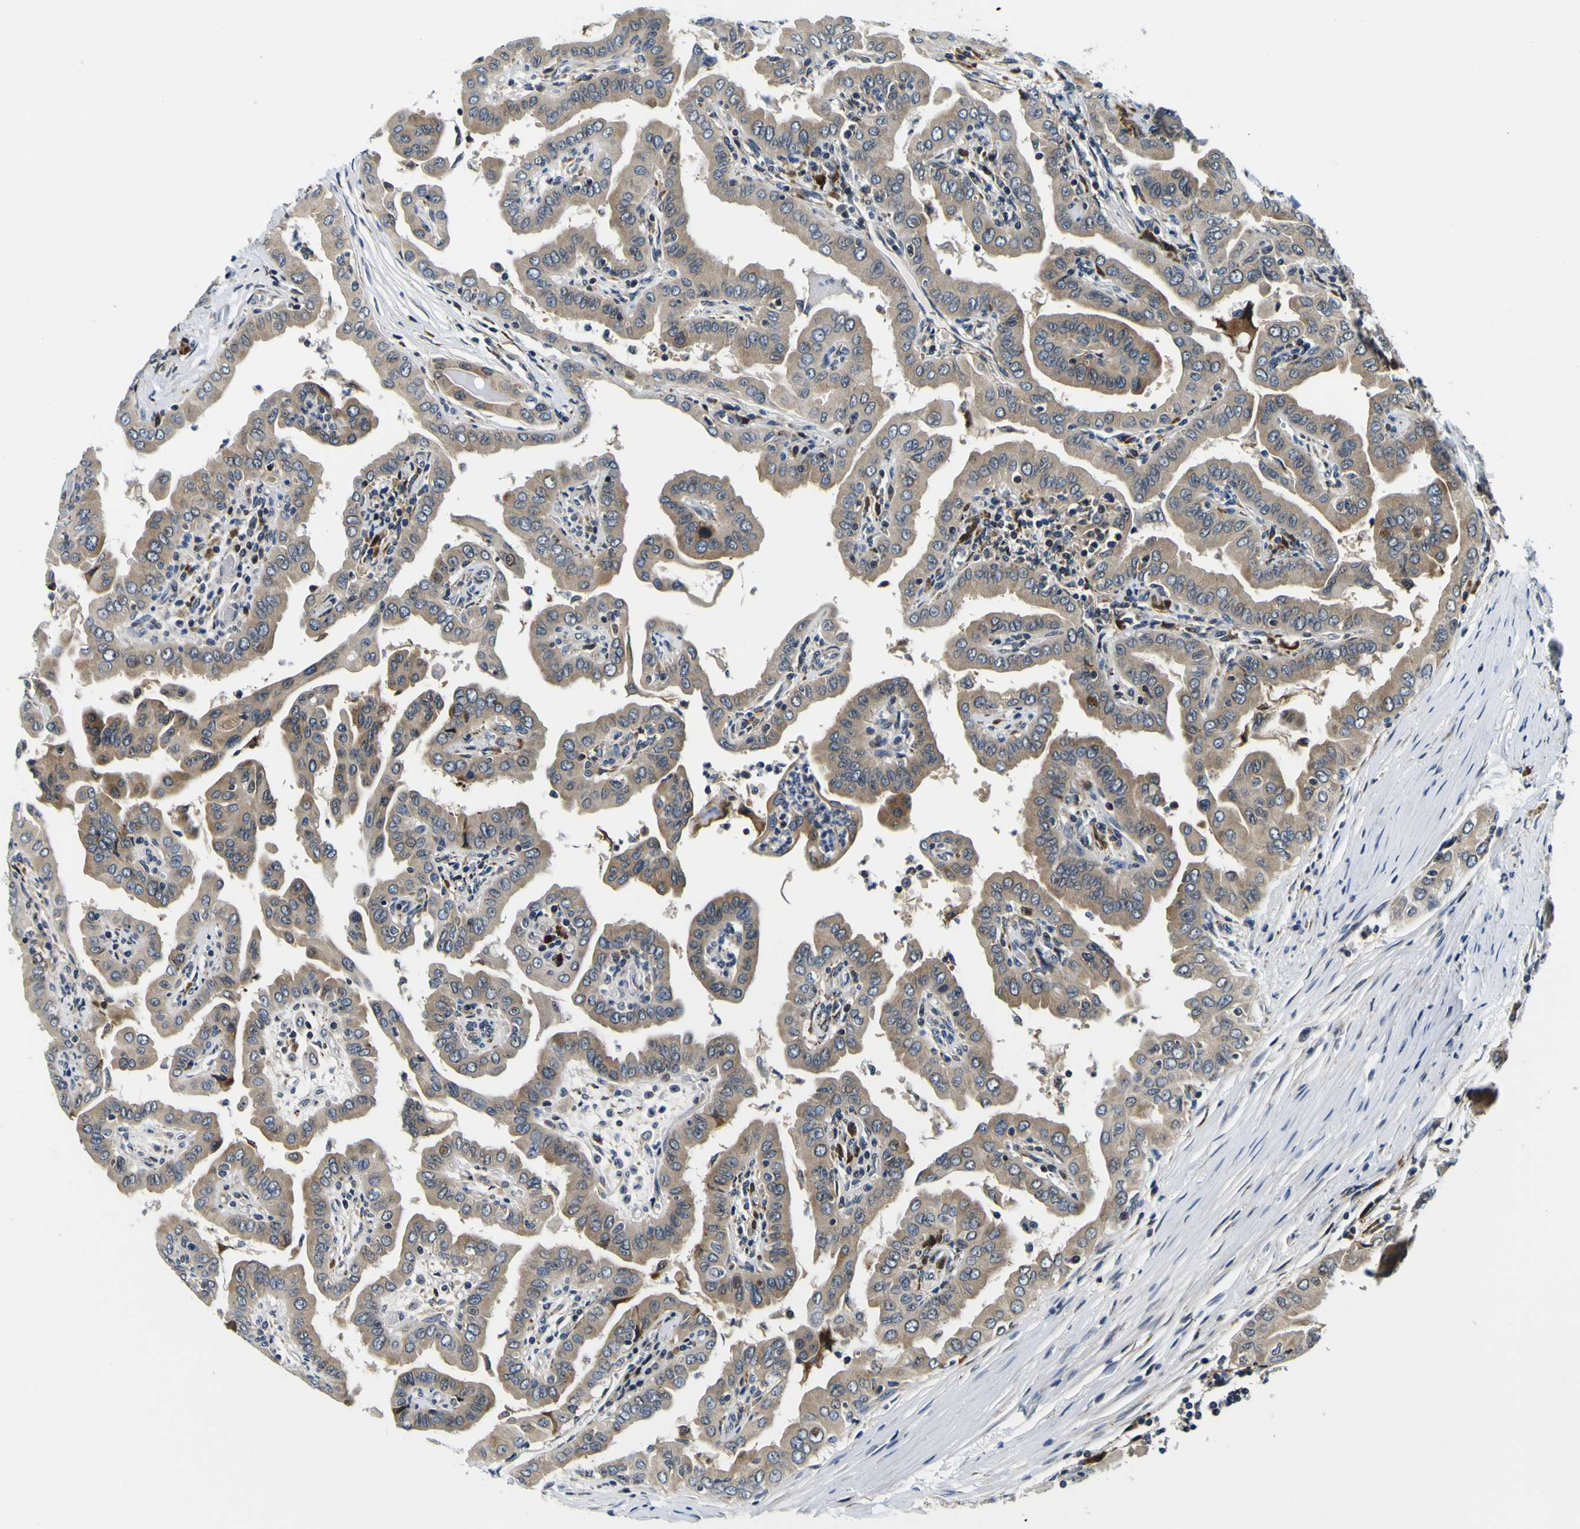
{"staining": {"intensity": "weak", "quantity": ">75%", "location": "cytoplasmic/membranous"}, "tissue": "thyroid cancer", "cell_type": "Tumor cells", "image_type": "cancer", "snomed": [{"axis": "morphology", "description": "Papillary adenocarcinoma, NOS"}, {"axis": "topography", "description": "Thyroid gland"}], "caption": "Papillary adenocarcinoma (thyroid) stained with a brown dye demonstrates weak cytoplasmic/membranous positive positivity in about >75% of tumor cells.", "gene": "NLRP3", "patient": {"sex": "male", "age": 33}}